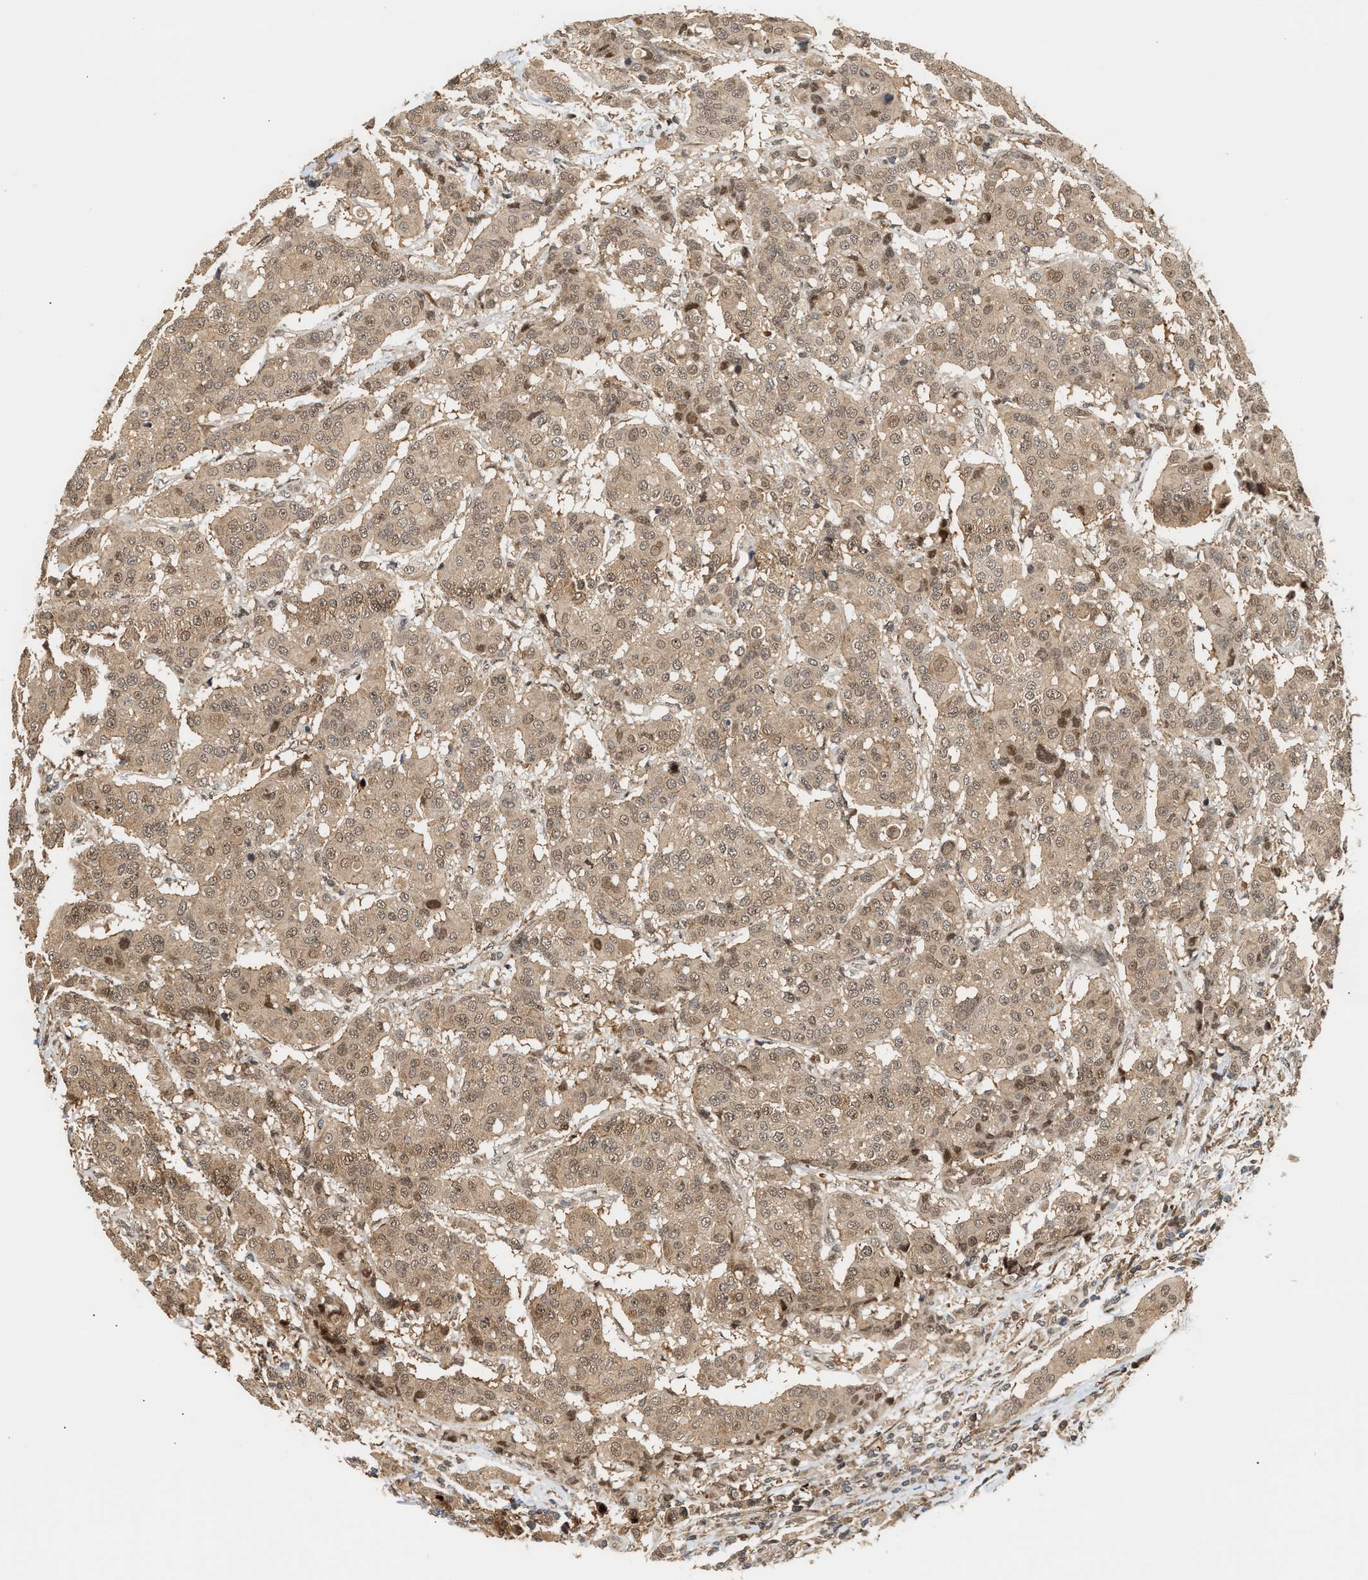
{"staining": {"intensity": "weak", "quantity": ">75%", "location": "cytoplasmic/membranous,nuclear"}, "tissue": "breast cancer", "cell_type": "Tumor cells", "image_type": "cancer", "snomed": [{"axis": "morphology", "description": "Duct carcinoma"}, {"axis": "topography", "description": "Breast"}], "caption": "Breast cancer (invasive ductal carcinoma) was stained to show a protein in brown. There is low levels of weak cytoplasmic/membranous and nuclear staining in approximately >75% of tumor cells.", "gene": "ABHD5", "patient": {"sex": "female", "age": 27}}